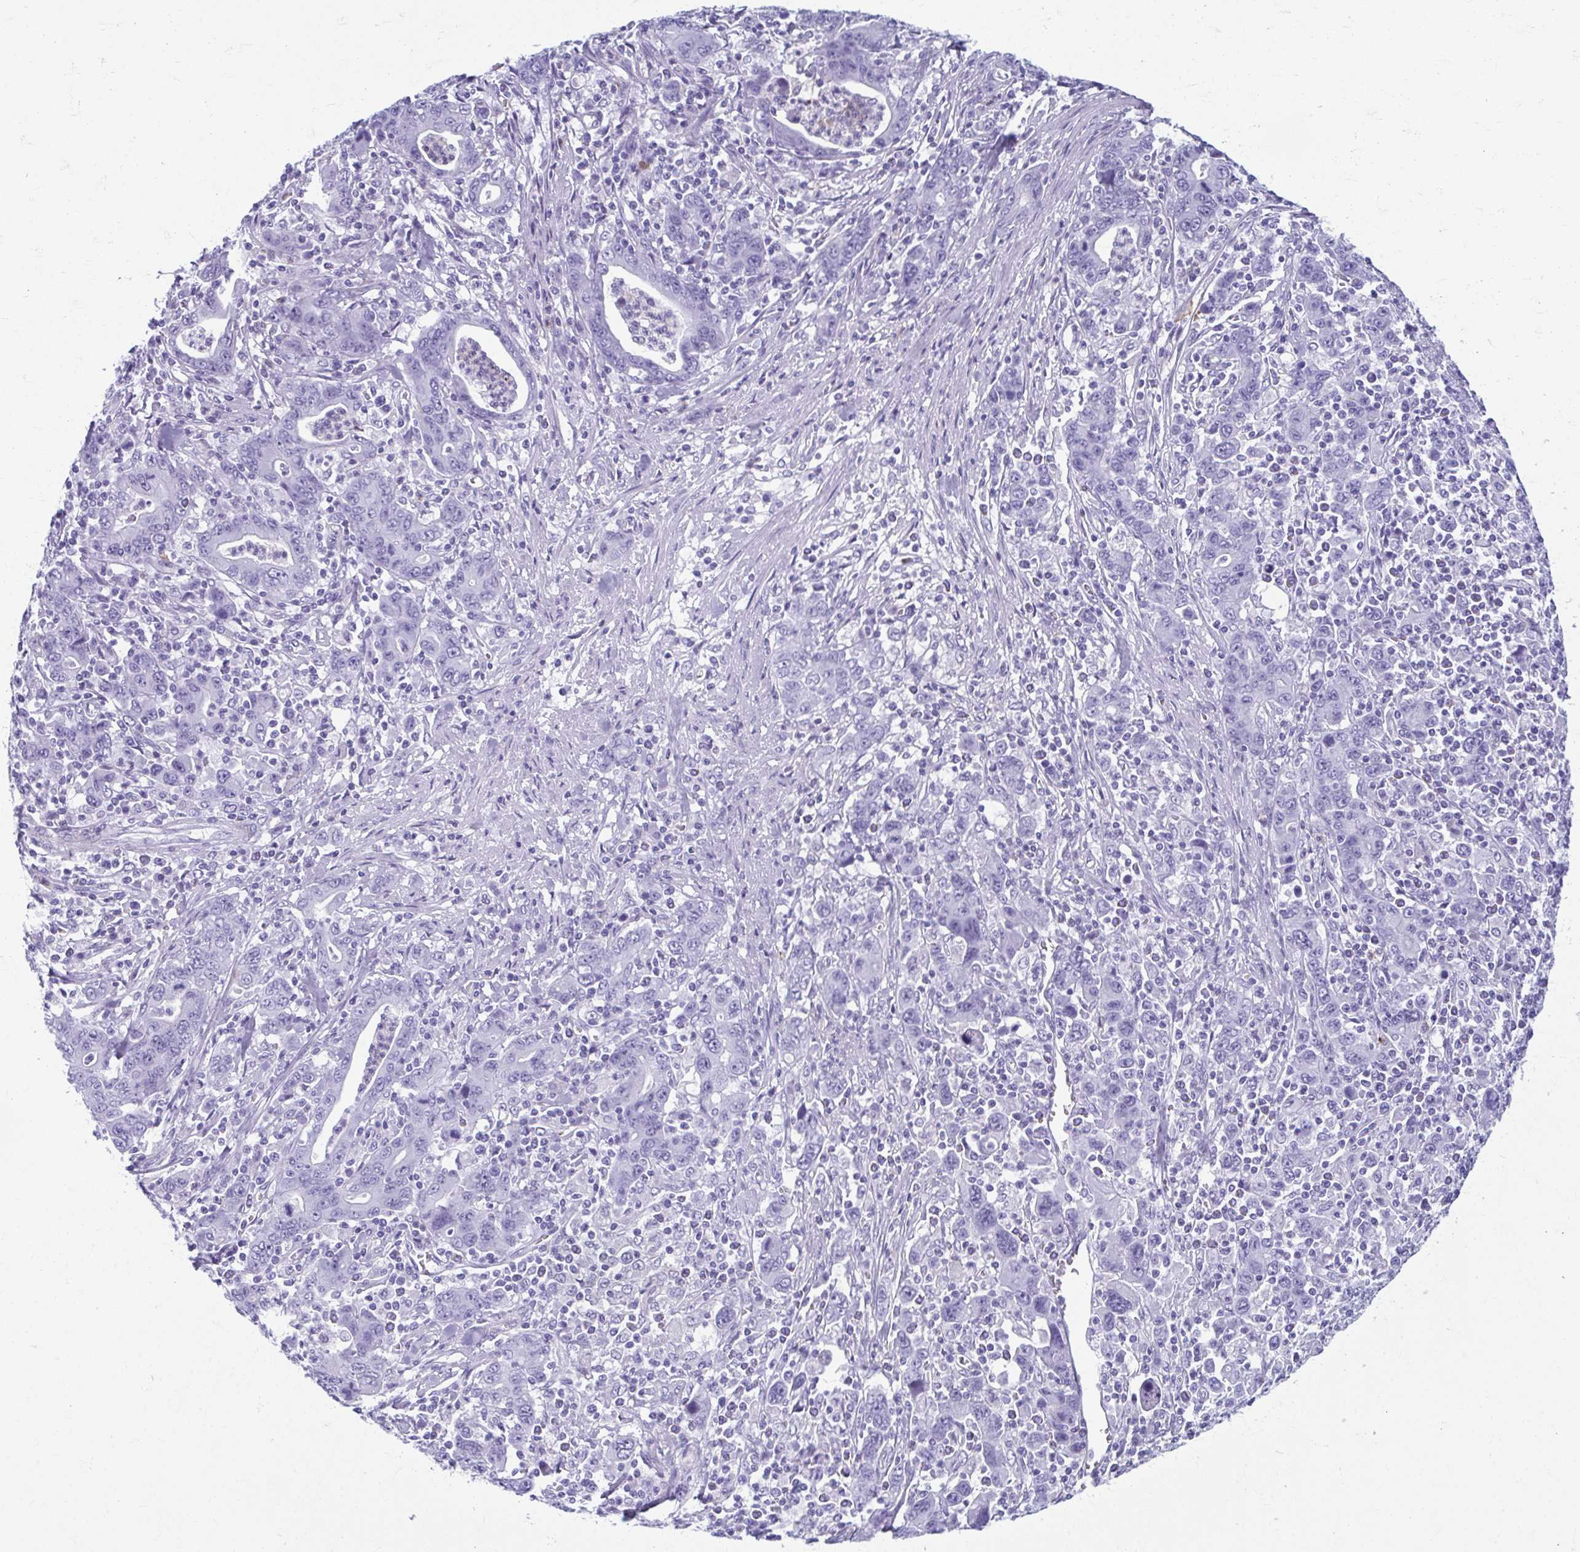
{"staining": {"intensity": "negative", "quantity": "none", "location": "none"}, "tissue": "stomach cancer", "cell_type": "Tumor cells", "image_type": "cancer", "snomed": [{"axis": "morphology", "description": "Adenocarcinoma, NOS"}, {"axis": "topography", "description": "Stomach, upper"}], "caption": "Immunohistochemistry of adenocarcinoma (stomach) reveals no staining in tumor cells.", "gene": "TCEAL3", "patient": {"sex": "male", "age": 69}}